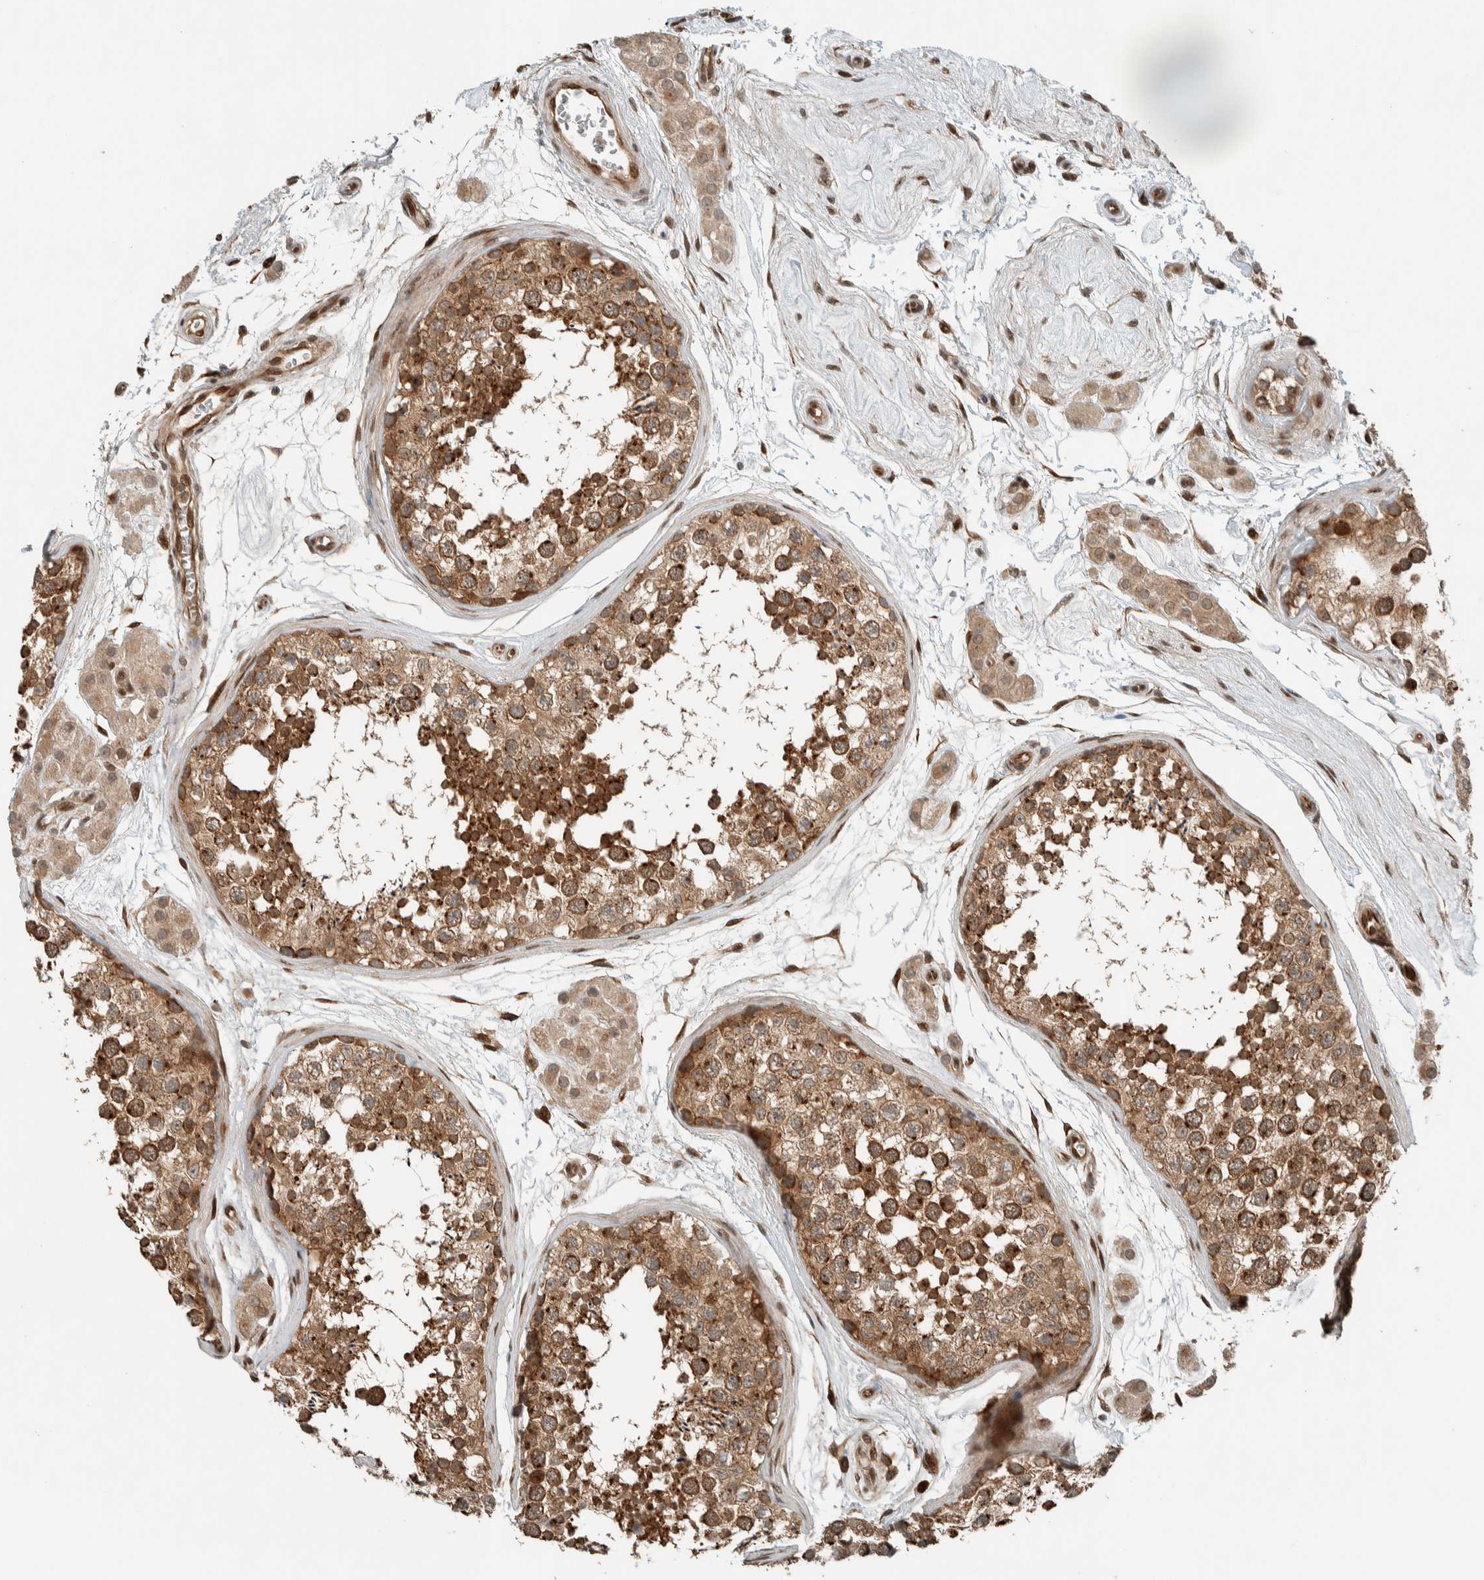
{"staining": {"intensity": "strong", "quantity": ">75%", "location": "cytoplasmic/membranous"}, "tissue": "testis", "cell_type": "Cells in seminiferous ducts", "image_type": "normal", "snomed": [{"axis": "morphology", "description": "Normal tissue, NOS"}, {"axis": "topography", "description": "Testis"}], "caption": "A brown stain shows strong cytoplasmic/membranous staining of a protein in cells in seminiferous ducts of normal testis. (Brightfield microscopy of DAB IHC at high magnification).", "gene": "STXBP4", "patient": {"sex": "male", "age": 56}}